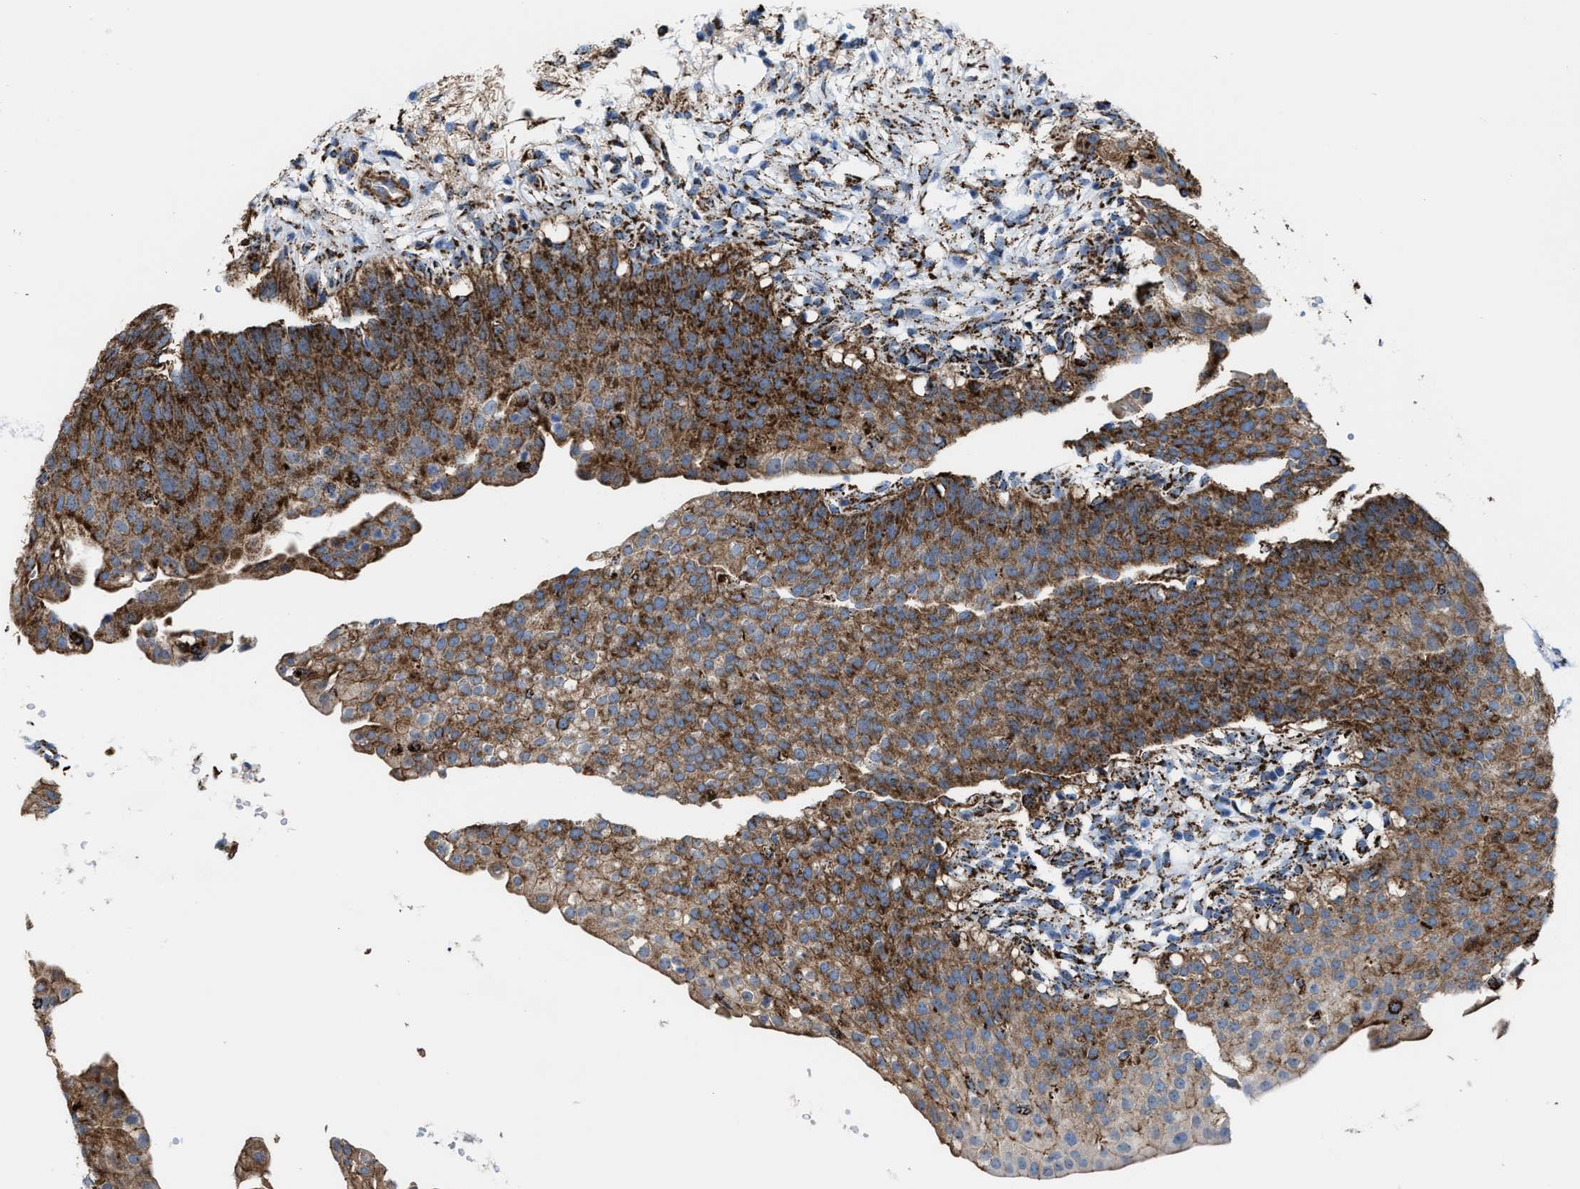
{"staining": {"intensity": "strong", "quantity": ">75%", "location": "cytoplasmic/membranous"}, "tissue": "urinary bladder", "cell_type": "Urothelial cells", "image_type": "normal", "snomed": [{"axis": "morphology", "description": "Normal tissue, NOS"}, {"axis": "topography", "description": "Urinary bladder"}], "caption": "Immunohistochemistry photomicrograph of unremarkable urinary bladder: human urinary bladder stained using immunohistochemistry shows high levels of strong protein expression localized specifically in the cytoplasmic/membranous of urothelial cells, appearing as a cytoplasmic/membranous brown color.", "gene": "ALDH1B1", "patient": {"sex": "female", "age": 60}}